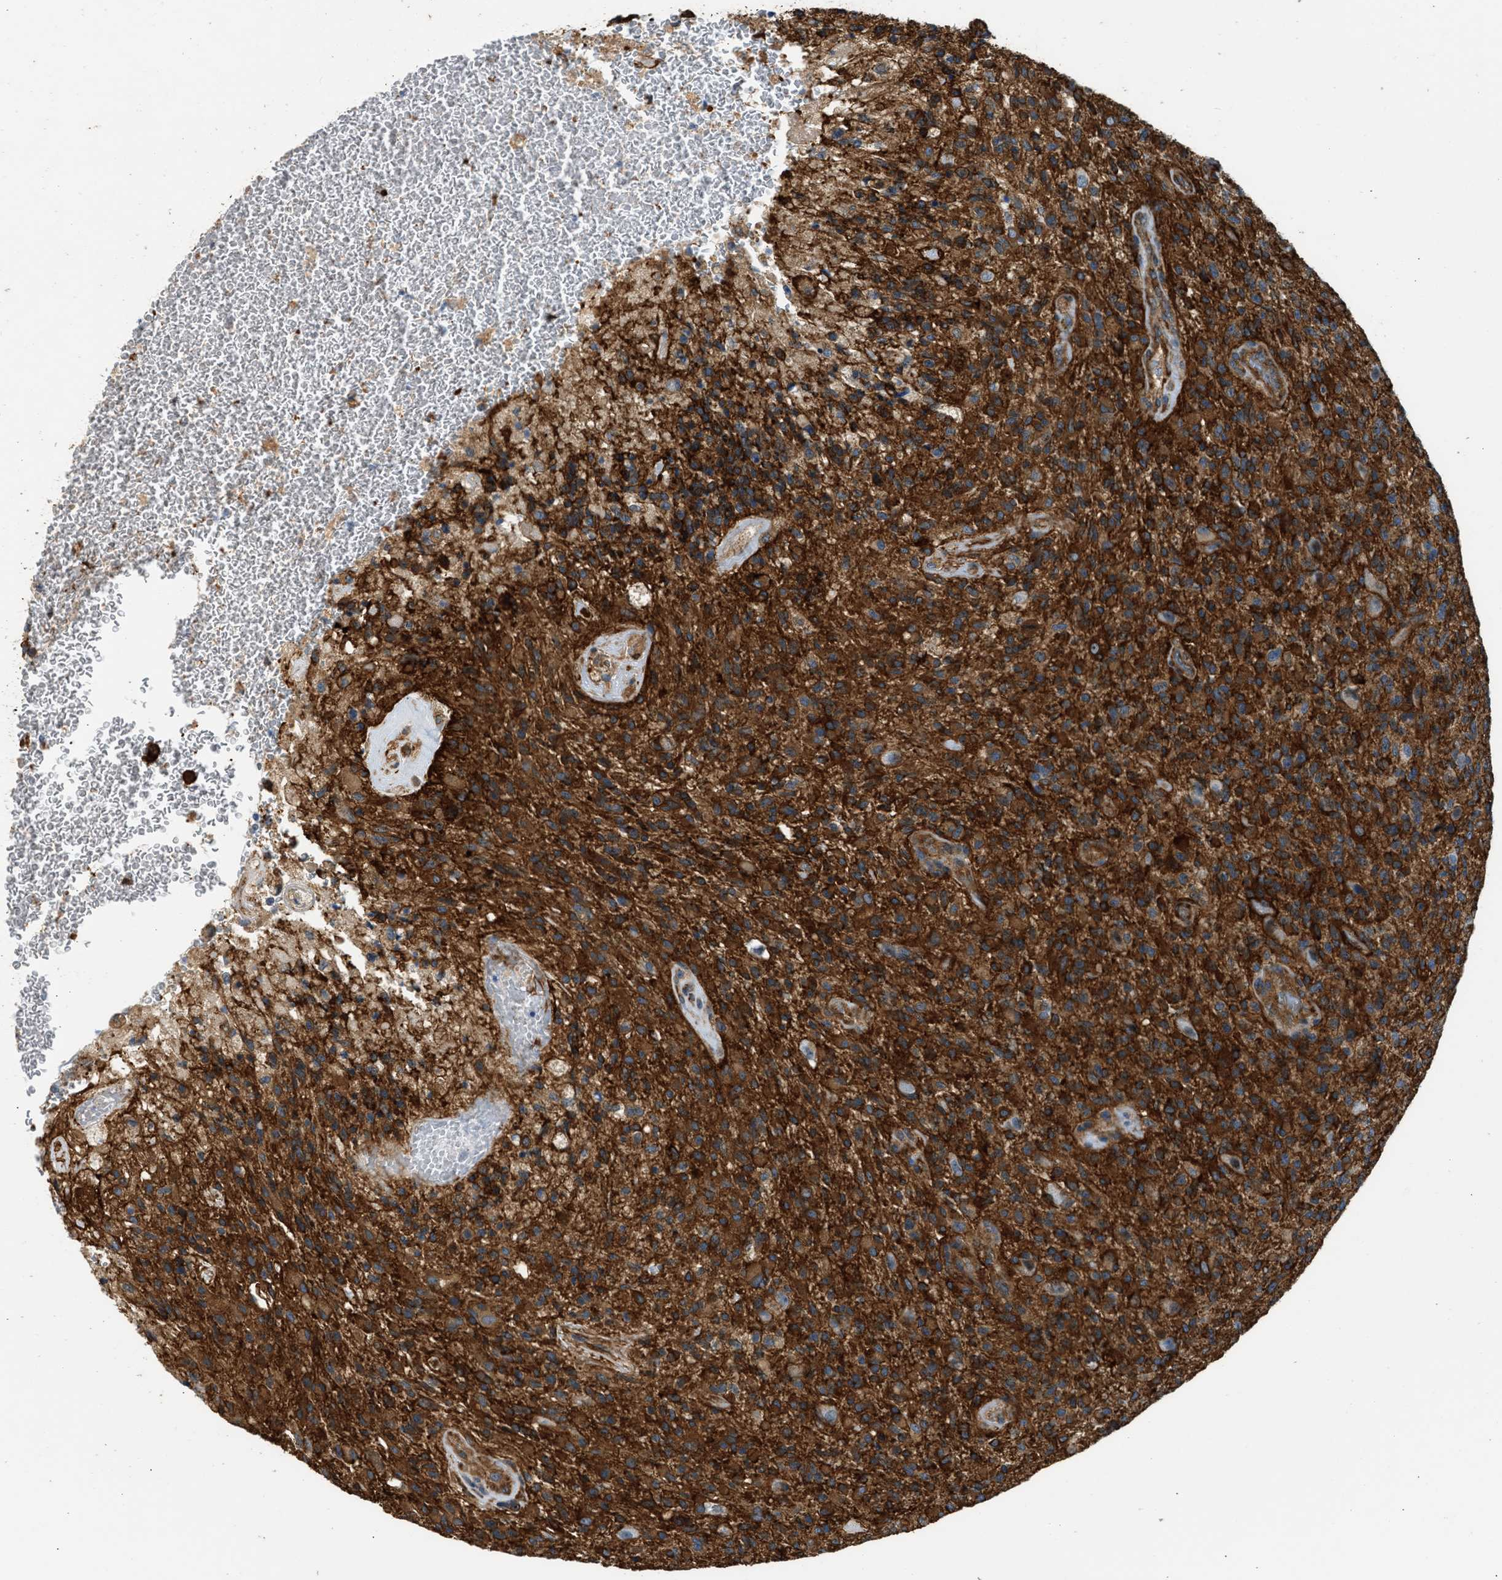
{"staining": {"intensity": "strong", "quantity": ">75%", "location": "cytoplasmic/membranous"}, "tissue": "glioma", "cell_type": "Tumor cells", "image_type": "cancer", "snomed": [{"axis": "morphology", "description": "Glioma, malignant, High grade"}, {"axis": "topography", "description": "Brain"}], "caption": "Protein staining shows strong cytoplasmic/membranous positivity in approximately >75% of tumor cells in malignant glioma (high-grade). The staining was performed using DAB, with brown indicating positive protein expression. Nuclei are stained blue with hematoxylin.", "gene": "SEPTIN2", "patient": {"sex": "male", "age": 71}}